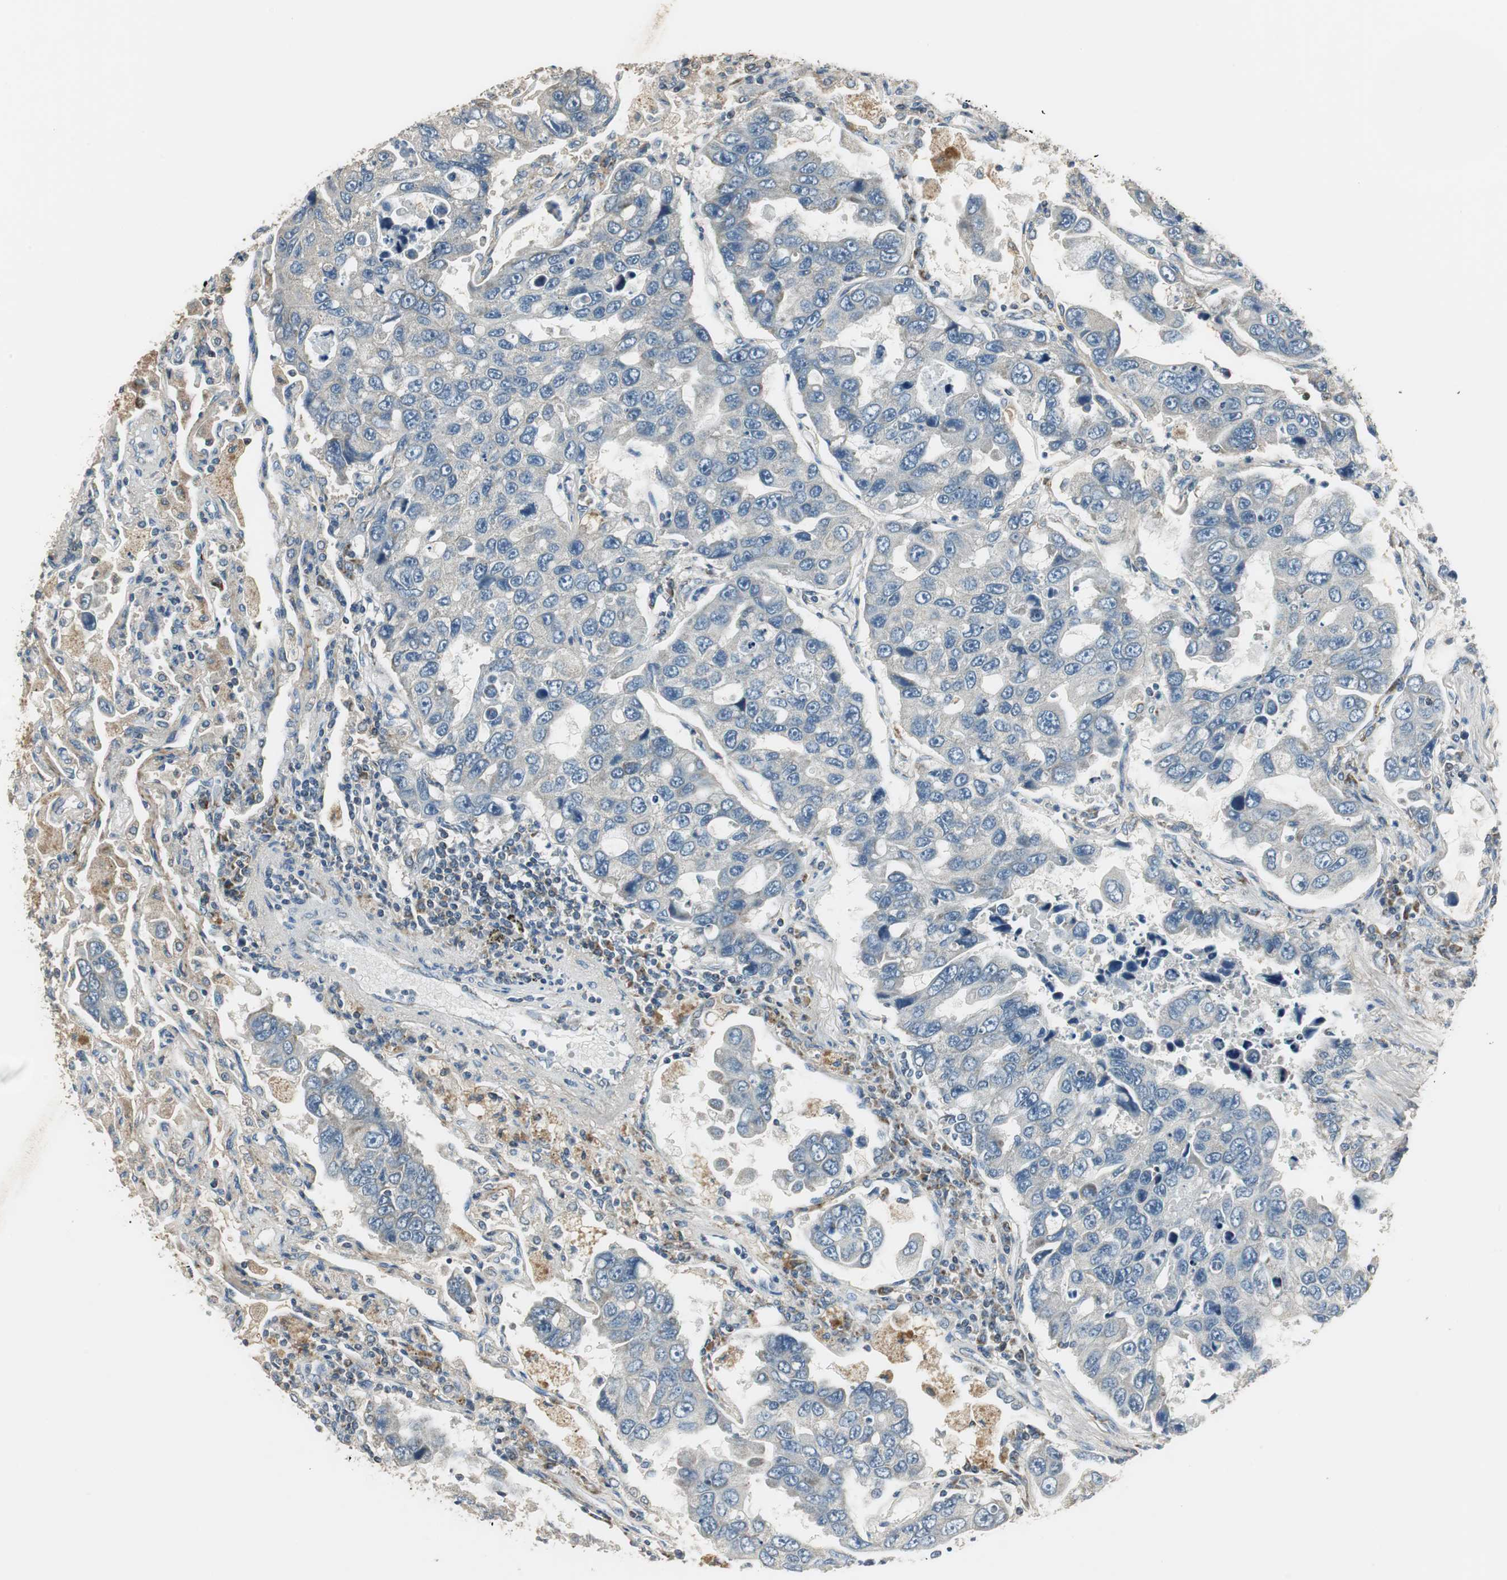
{"staining": {"intensity": "negative", "quantity": "none", "location": "none"}, "tissue": "lung cancer", "cell_type": "Tumor cells", "image_type": "cancer", "snomed": [{"axis": "morphology", "description": "Adenocarcinoma, NOS"}, {"axis": "topography", "description": "Lung"}], "caption": "Lung cancer (adenocarcinoma) was stained to show a protein in brown. There is no significant staining in tumor cells. (Immunohistochemistry, brightfield microscopy, high magnification).", "gene": "MSTO1", "patient": {"sex": "male", "age": 64}}